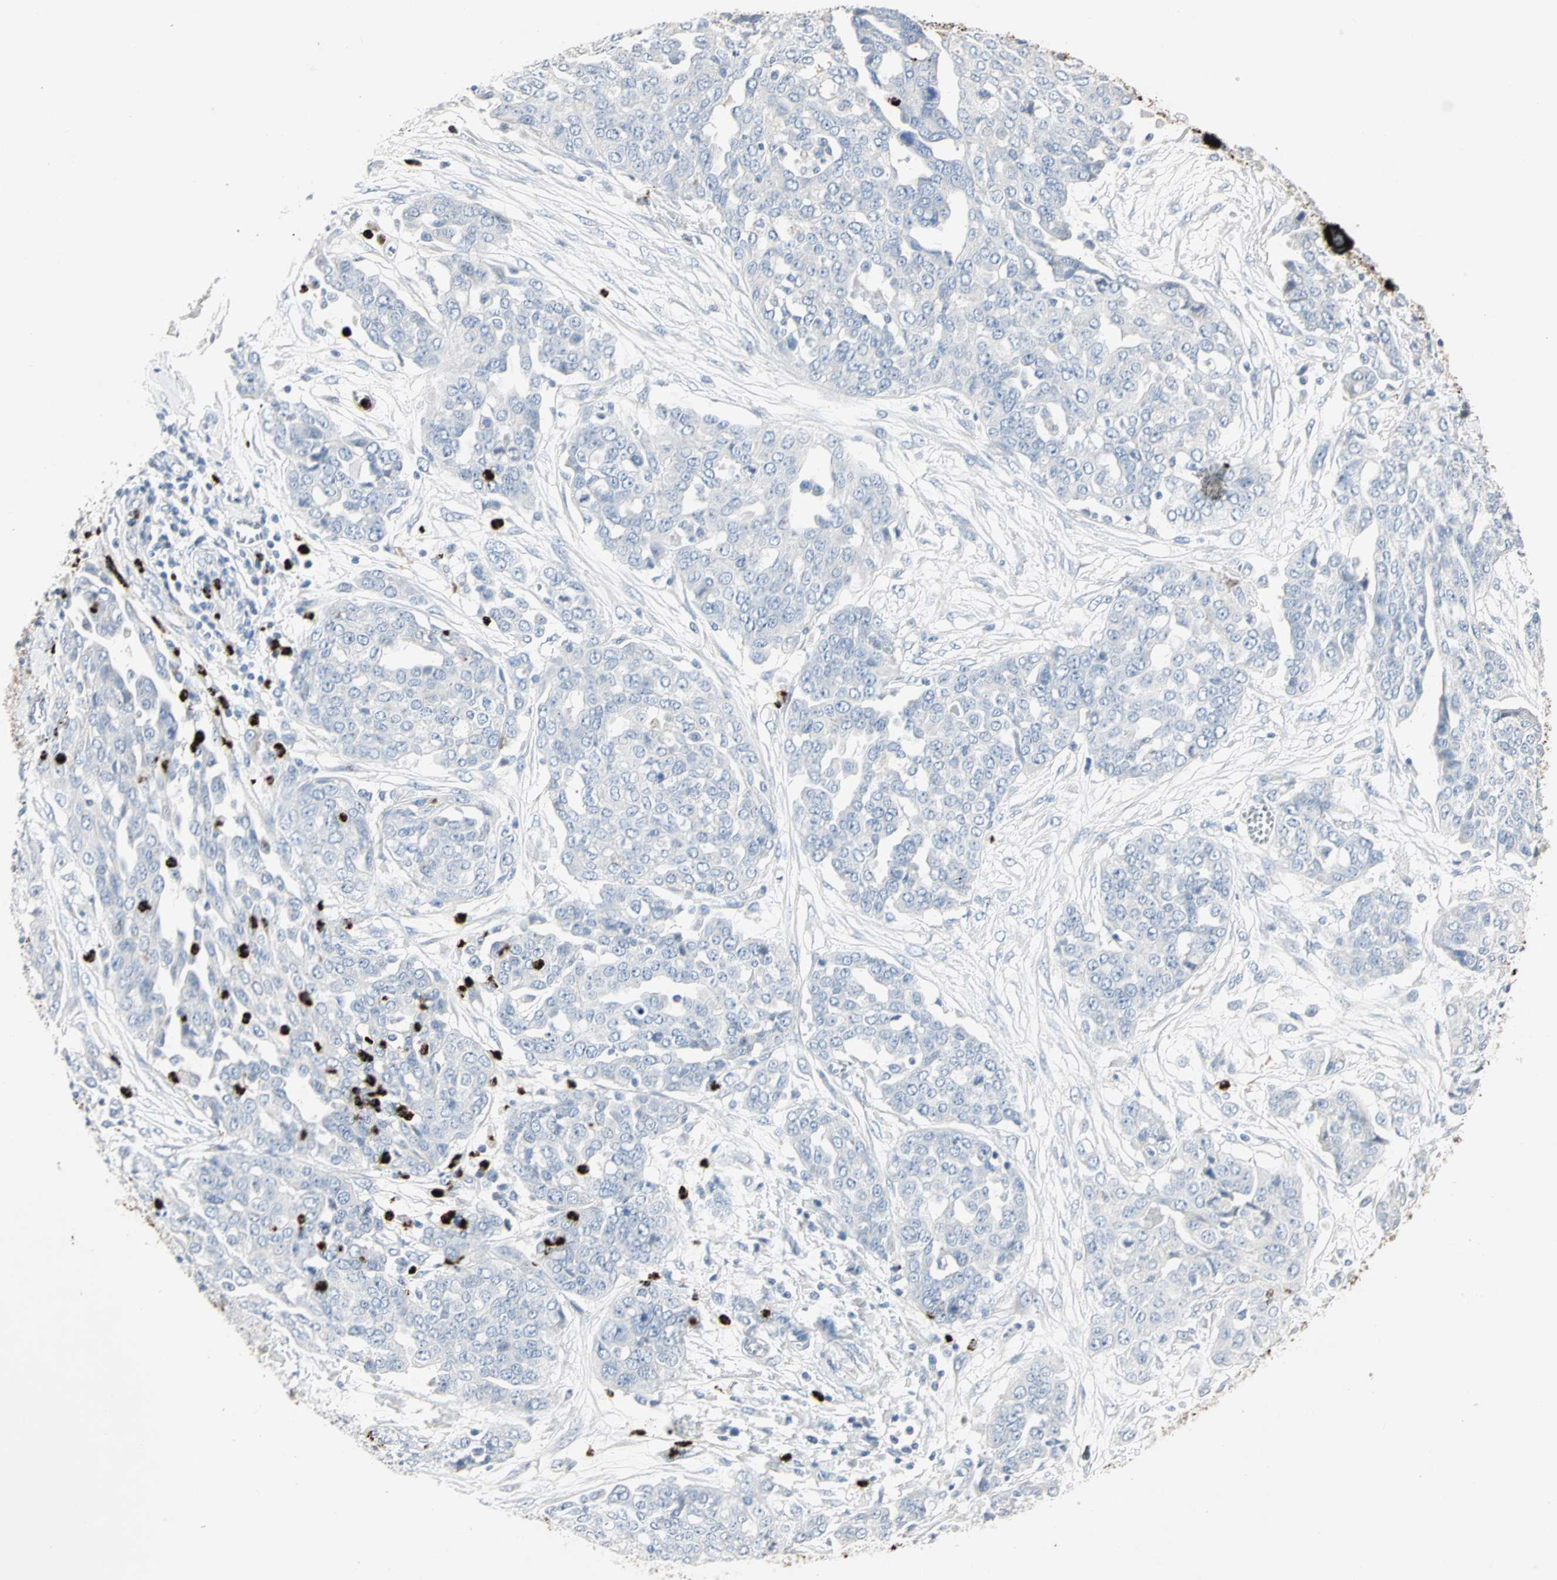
{"staining": {"intensity": "negative", "quantity": "none", "location": "none"}, "tissue": "ovarian cancer", "cell_type": "Tumor cells", "image_type": "cancer", "snomed": [{"axis": "morphology", "description": "Cystadenocarcinoma, serous, NOS"}, {"axis": "topography", "description": "Soft tissue"}, {"axis": "topography", "description": "Ovary"}], "caption": "IHC image of neoplastic tissue: ovarian cancer stained with DAB demonstrates no significant protein staining in tumor cells.", "gene": "CEACAM6", "patient": {"sex": "female", "age": 57}}